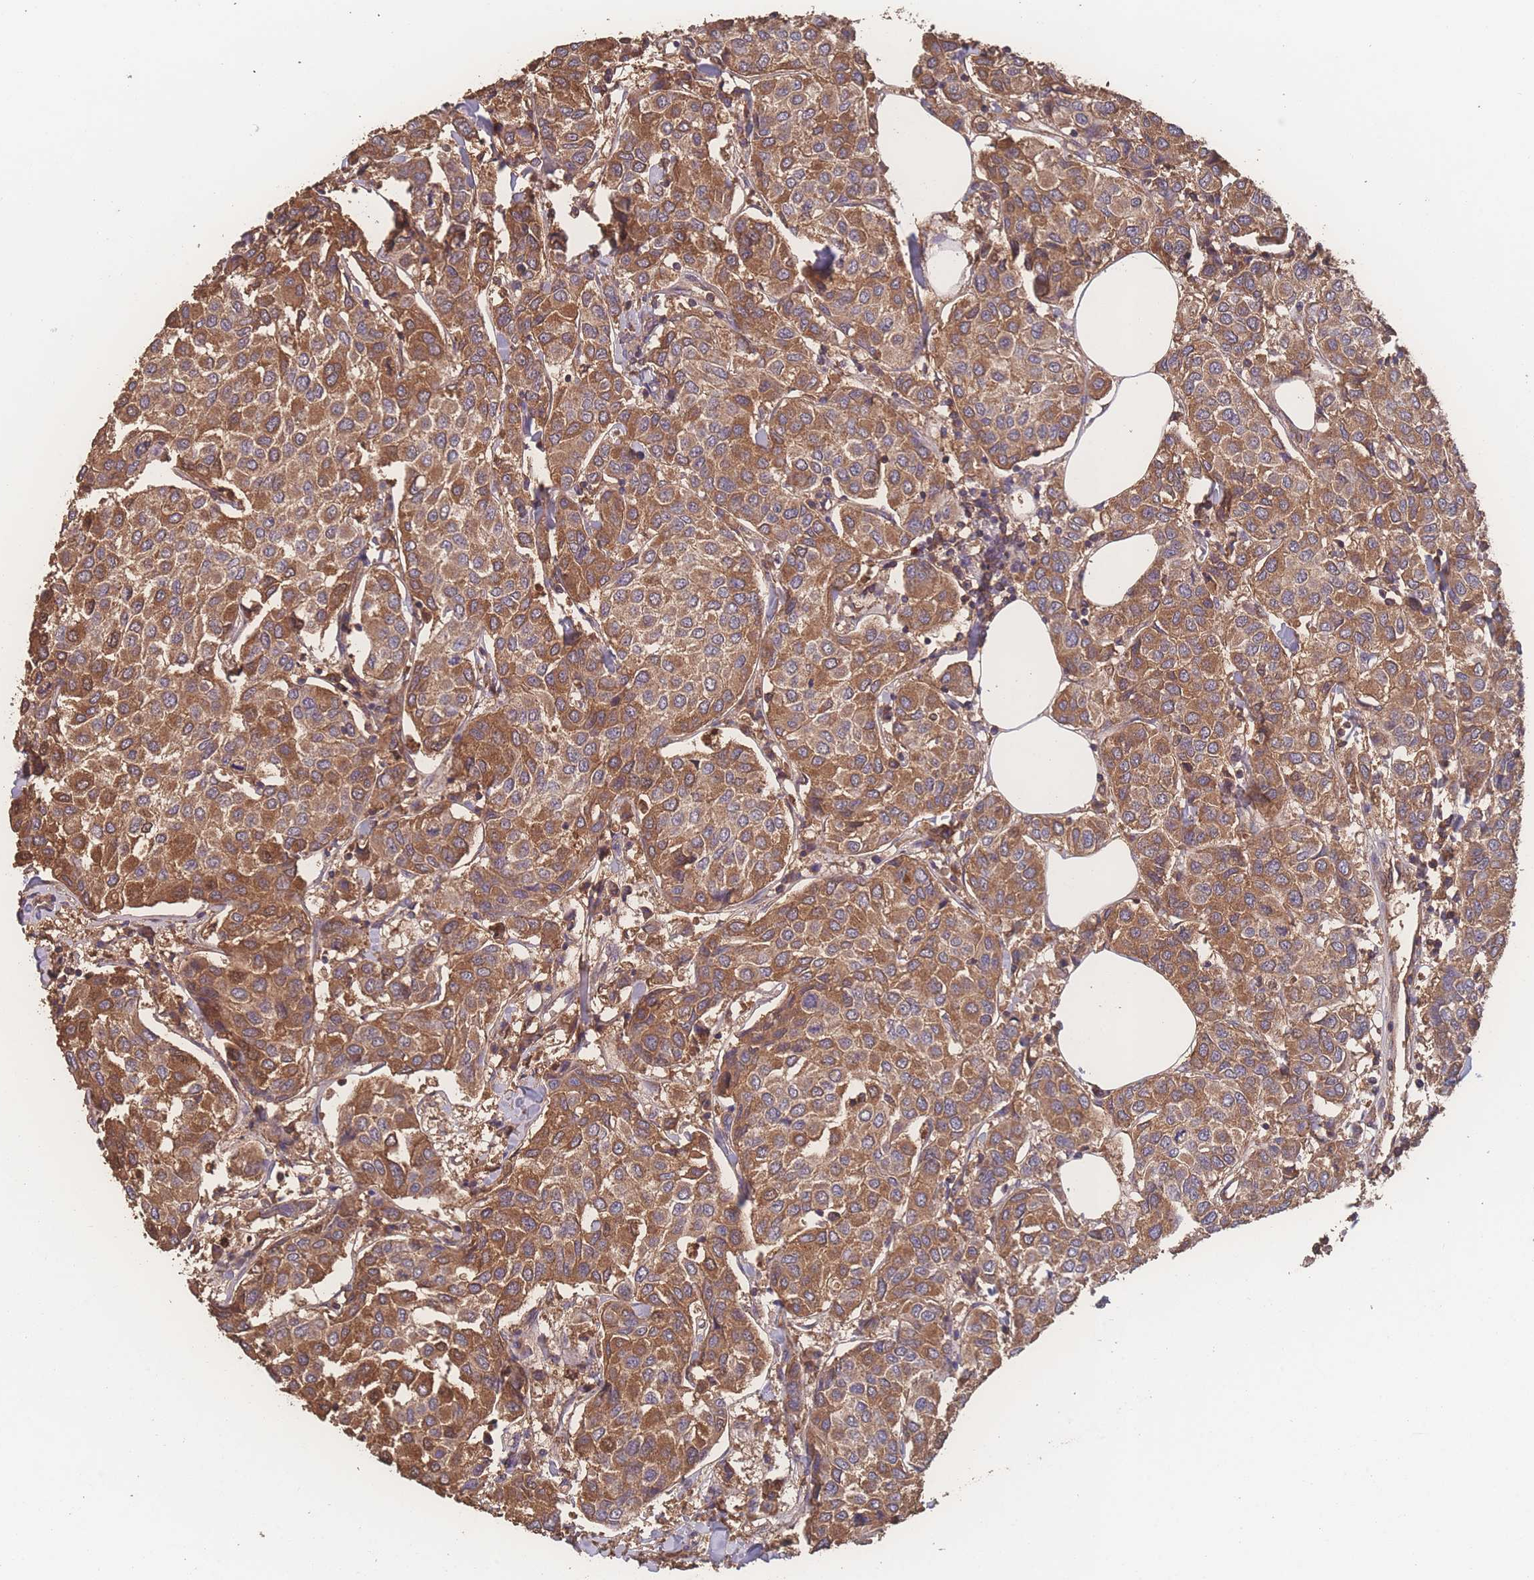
{"staining": {"intensity": "moderate", "quantity": ">75%", "location": "cytoplasmic/membranous"}, "tissue": "breast cancer", "cell_type": "Tumor cells", "image_type": "cancer", "snomed": [{"axis": "morphology", "description": "Duct carcinoma"}, {"axis": "topography", "description": "Breast"}], "caption": "DAB immunohistochemical staining of human breast cancer displays moderate cytoplasmic/membranous protein staining in approximately >75% of tumor cells.", "gene": "ATXN10", "patient": {"sex": "female", "age": 55}}